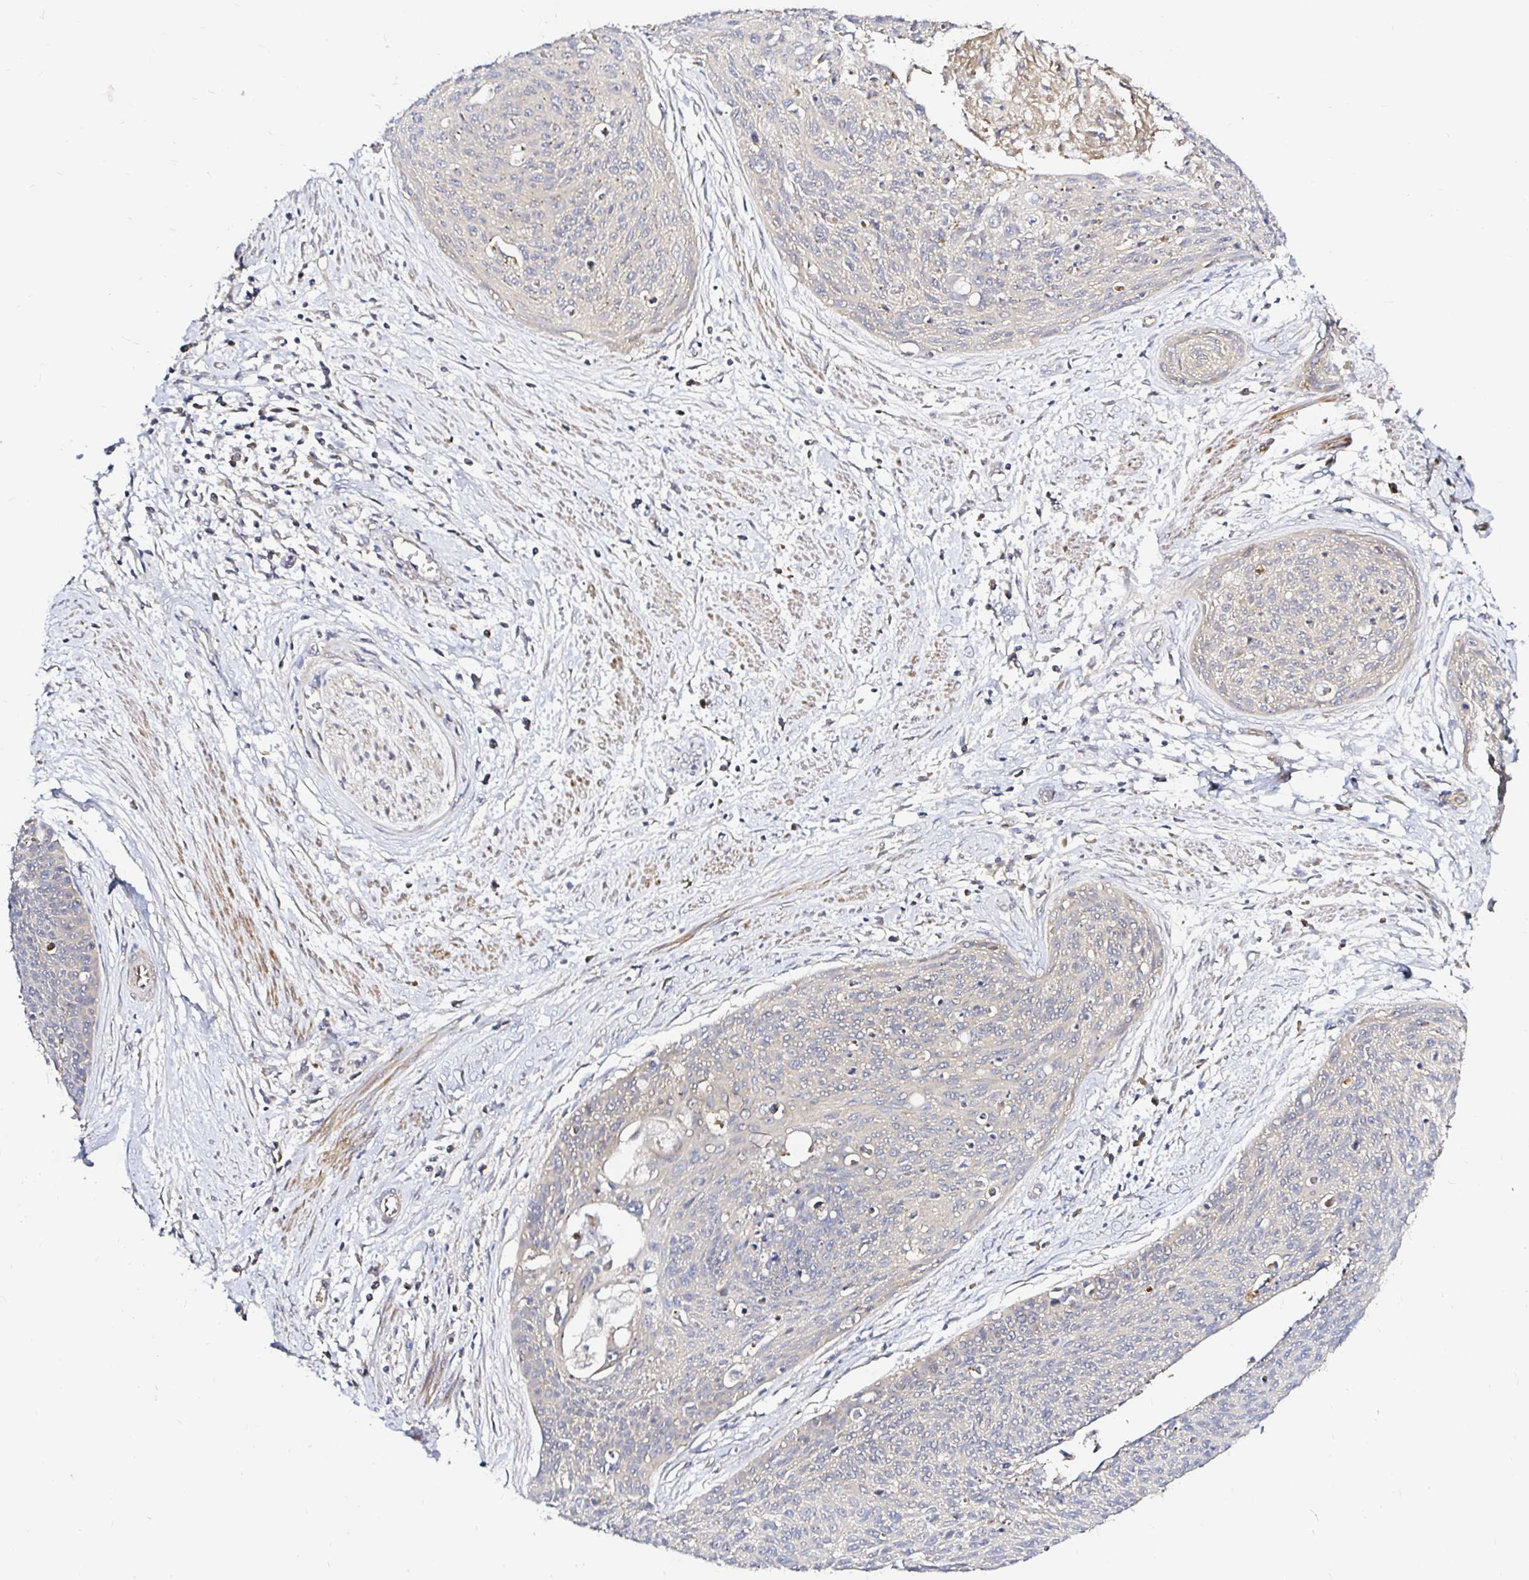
{"staining": {"intensity": "negative", "quantity": "none", "location": "none"}, "tissue": "cervical cancer", "cell_type": "Tumor cells", "image_type": "cancer", "snomed": [{"axis": "morphology", "description": "Squamous cell carcinoma, NOS"}, {"axis": "topography", "description": "Cervix"}], "caption": "Immunohistochemistry photomicrograph of human cervical cancer stained for a protein (brown), which displays no expression in tumor cells.", "gene": "ARHGEF37", "patient": {"sex": "female", "age": 55}}